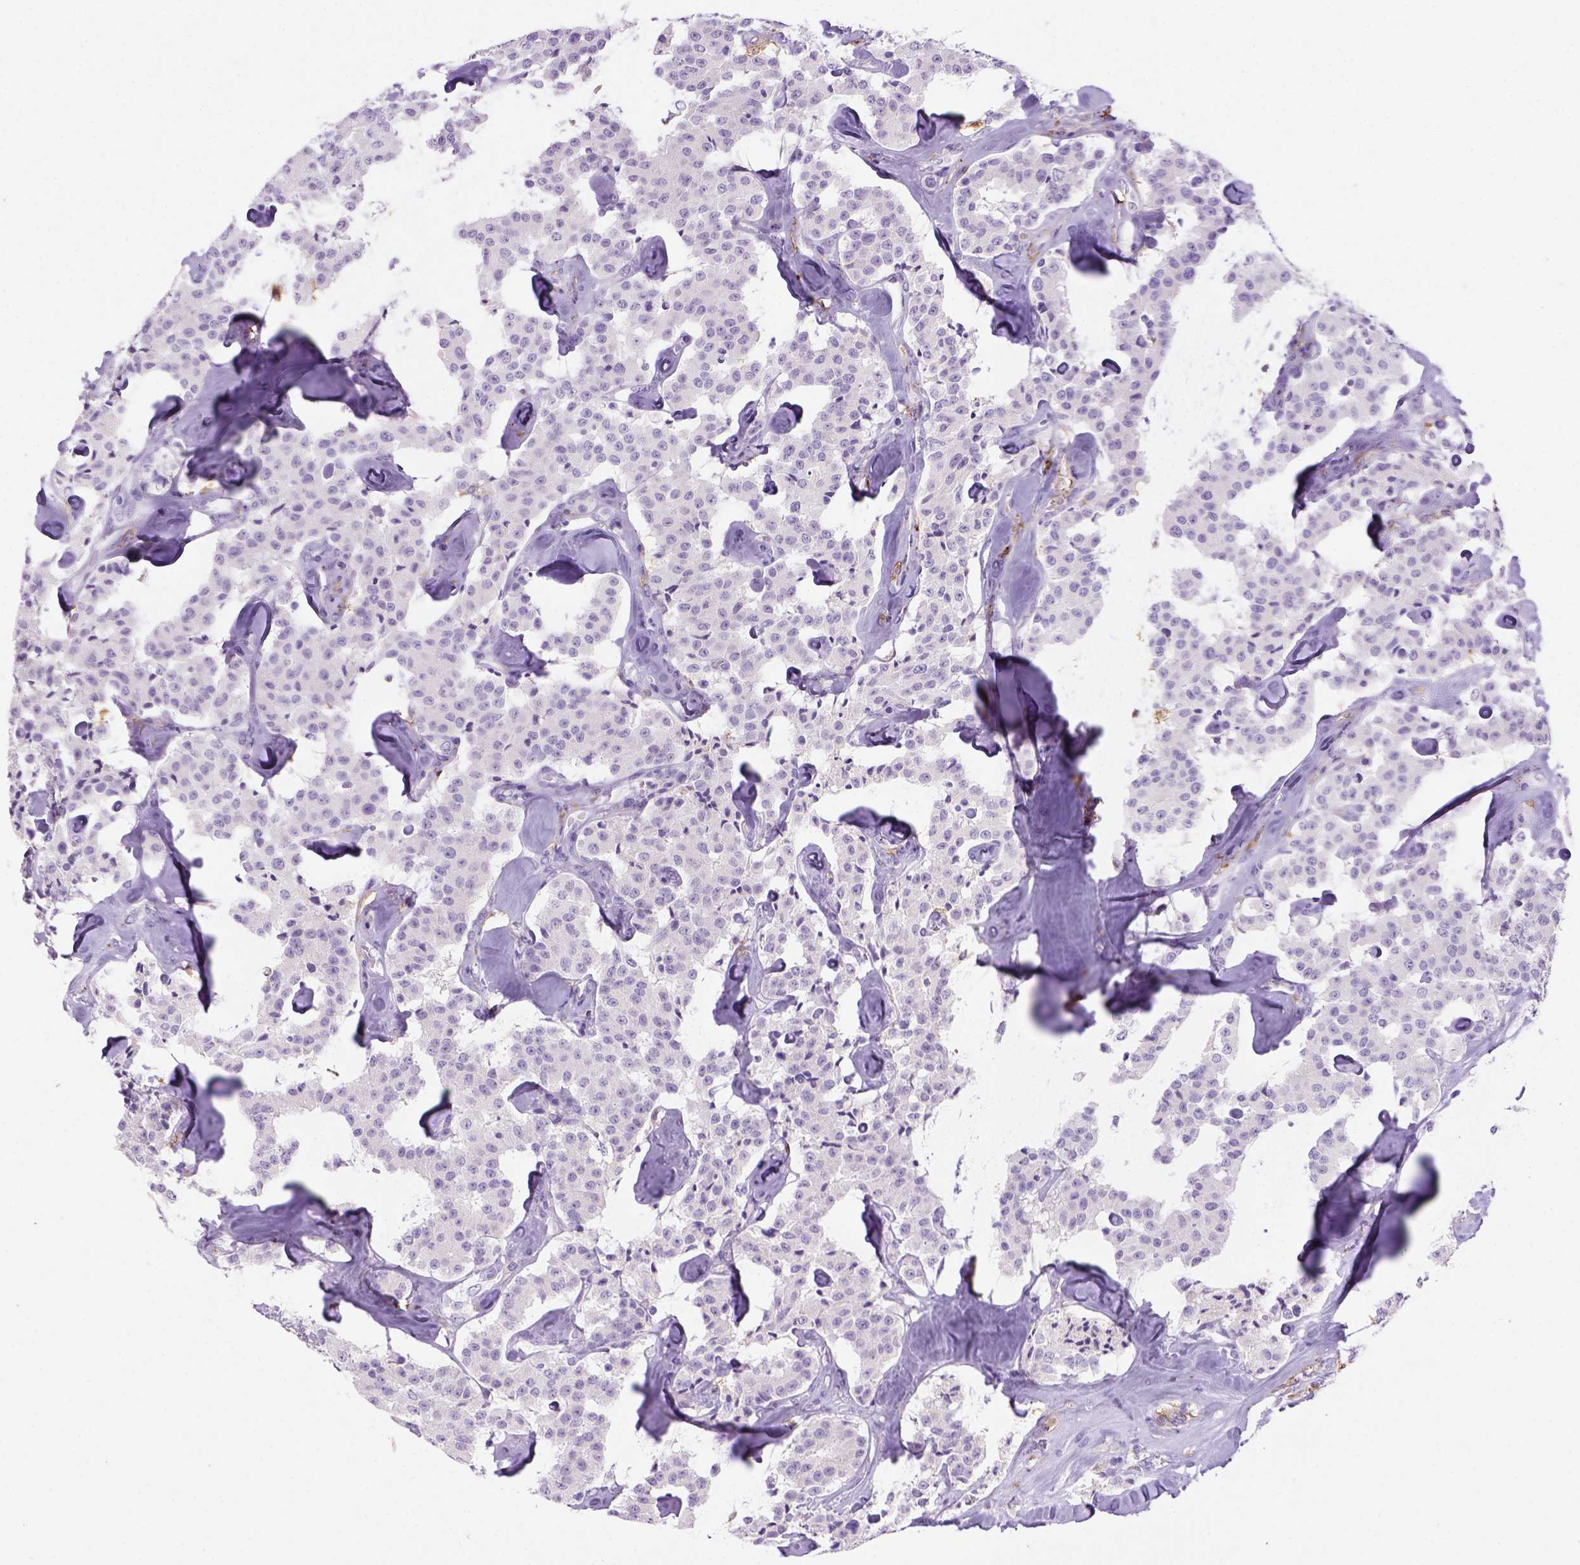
{"staining": {"intensity": "negative", "quantity": "none", "location": "none"}, "tissue": "carcinoid", "cell_type": "Tumor cells", "image_type": "cancer", "snomed": [{"axis": "morphology", "description": "Carcinoid, malignant, NOS"}, {"axis": "topography", "description": "Pancreas"}], "caption": "A micrograph of human carcinoid is negative for staining in tumor cells.", "gene": "CD14", "patient": {"sex": "male", "age": 41}}